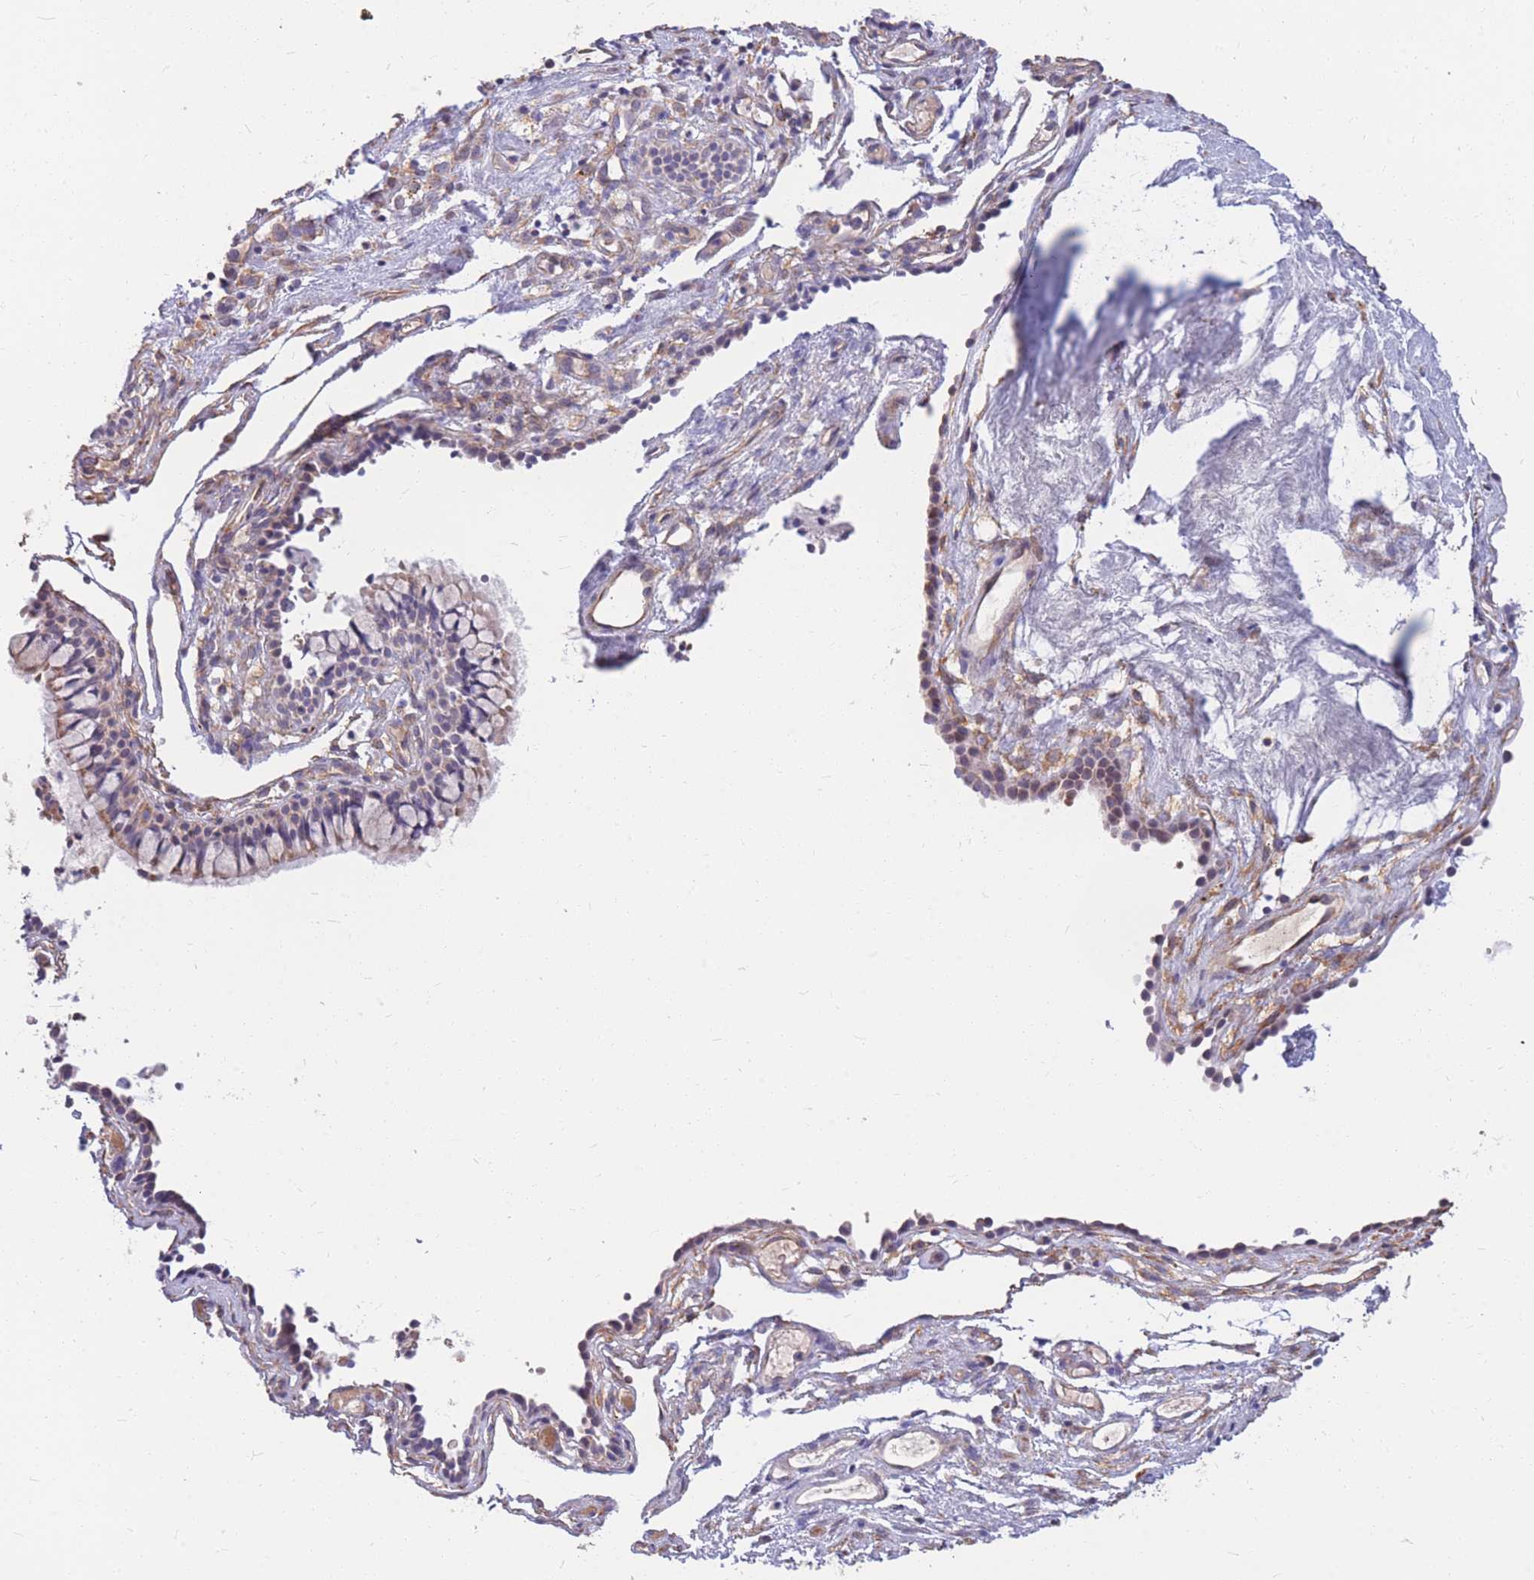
{"staining": {"intensity": "moderate", "quantity": "<25%", "location": "cytoplasmic/membranous"}, "tissue": "nasopharynx", "cell_type": "Respiratory epithelial cells", "image_type": "normal", "snomed": [{"axis": "morphology", "description": "Normal tissue, NOS"}, {"axis": "topography", "description": "Nasopharynx"}], "caption": "Moderate cytoplasmic/membranous staining is identified in about <25% of respiratory epithelial cells in normal nasopharynx.", "gene": "MRPS9", "patient": {"sex": "male", "age": 82}}